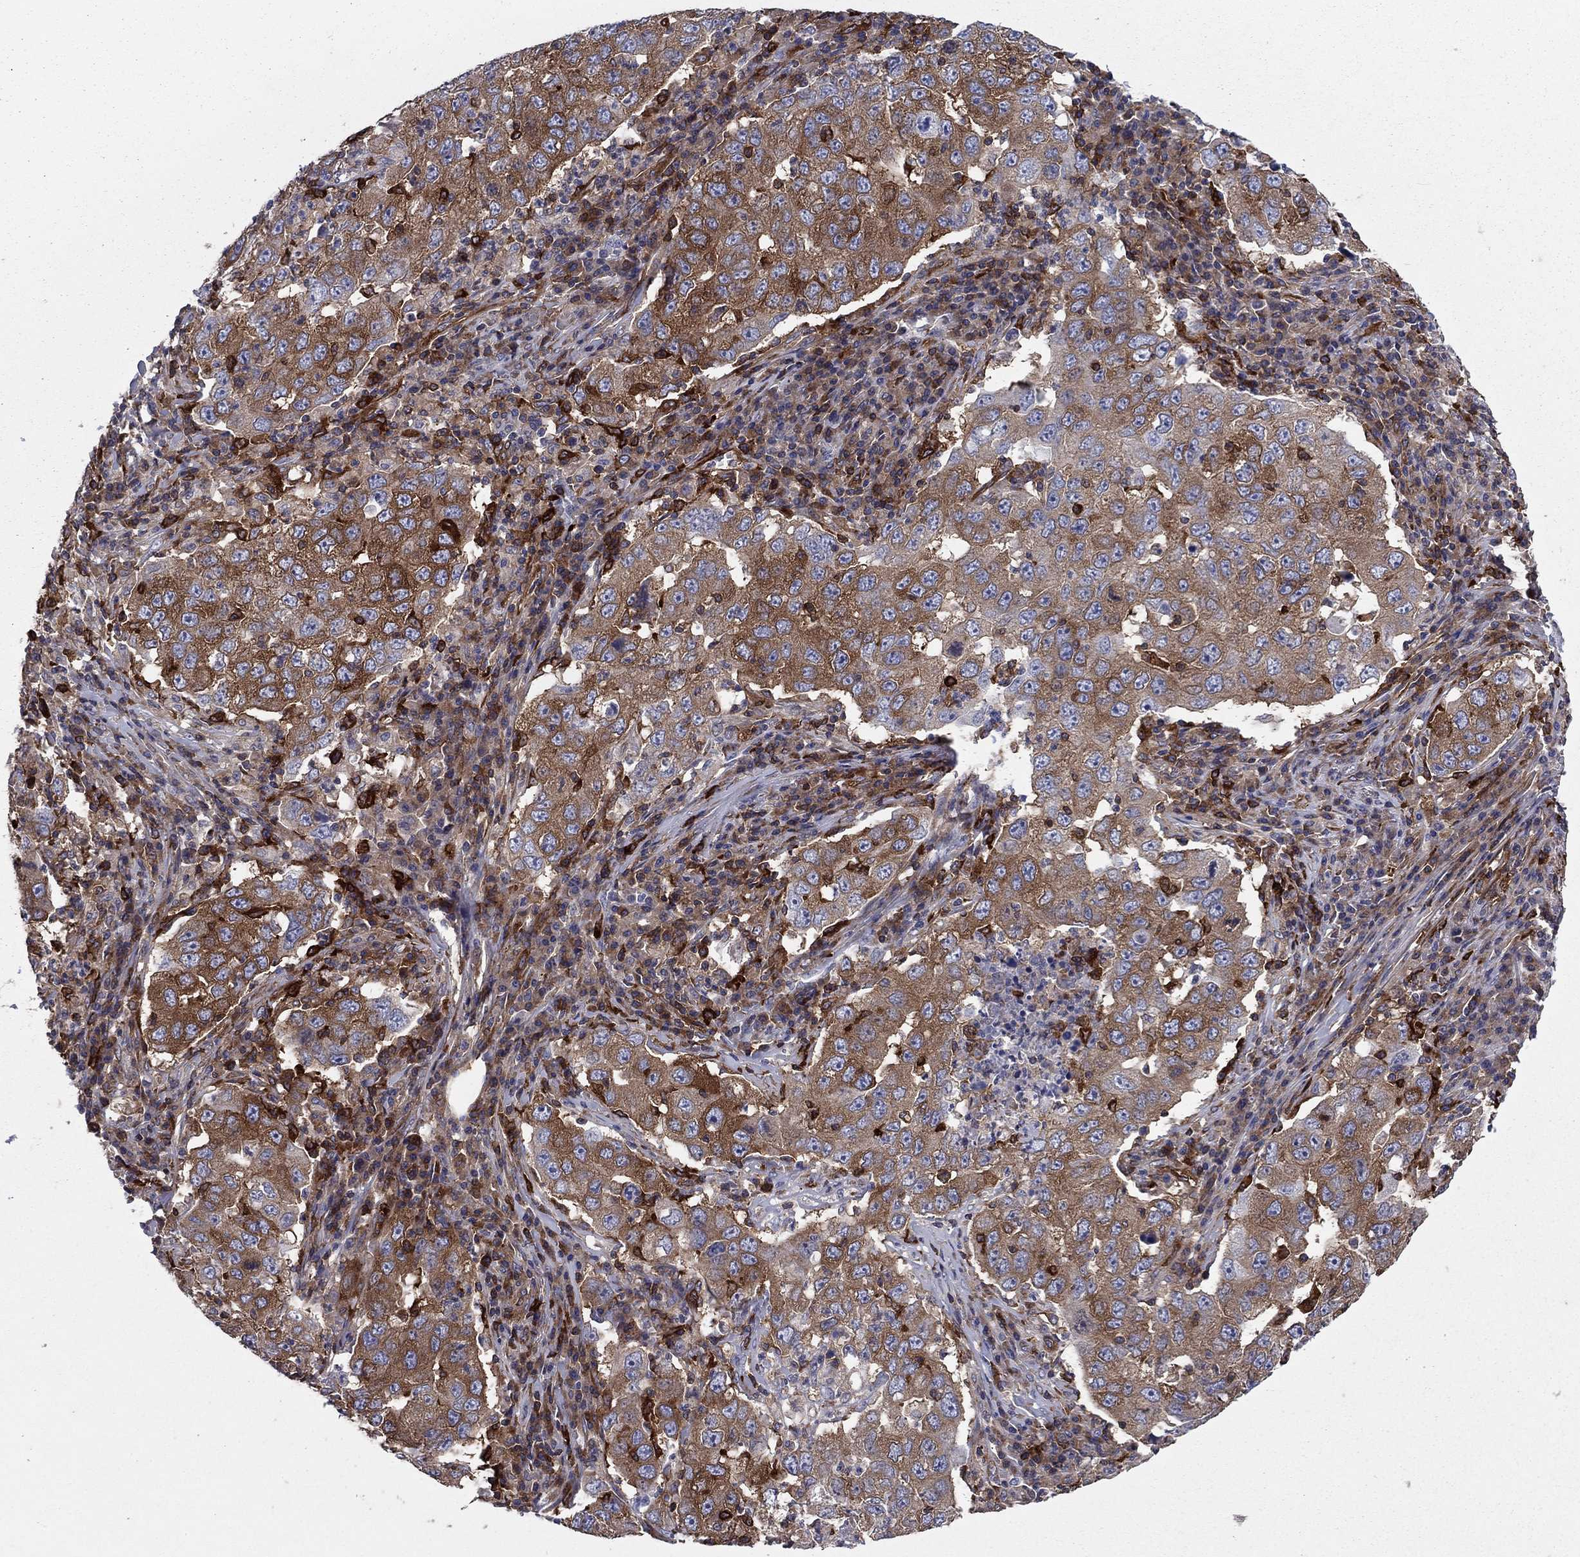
{"staining": {"intensity": "strong", "quantity": "25%-75%", "location": "cytoplasmic/membranous"}, "tissue": "lung cancer", "cell_type": "Tumor cells", "image_type": "cancer", "snomed": [{"axis": "morphology", "description": "Adenocarcinoma, NOS"}, {"axis": "topography", "description": "Lung"}], "caption": "This is a micrograph of immunohistochemistry (IHC) staining of adenocarcinoma (lung), which shows strong expression in the cytoplasmic/membranous of tumor cells.", "gene": "EHBP1L1", "patient": {"sex": "male", "age": 73}}